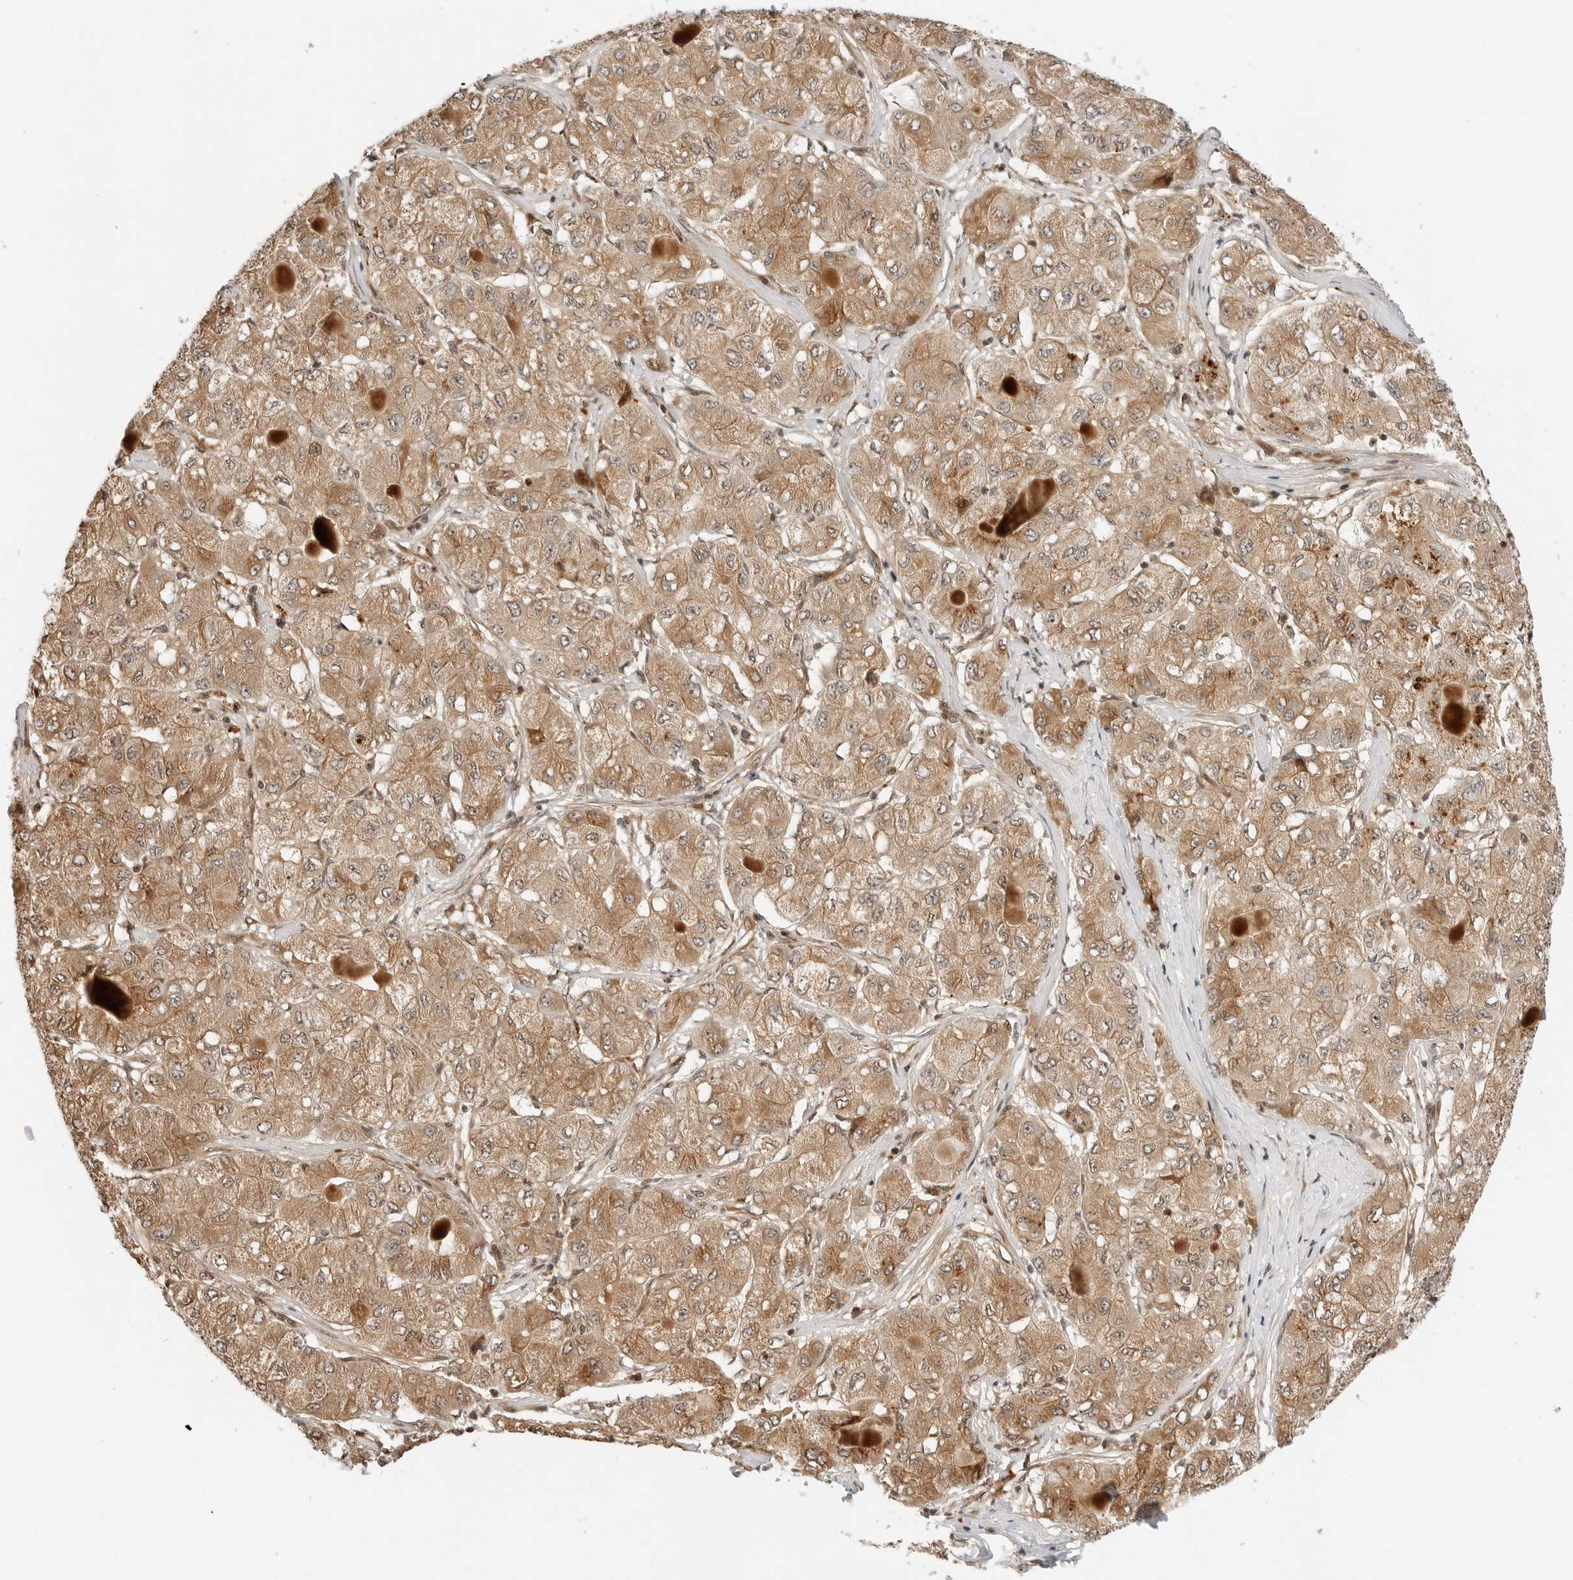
{"staining": {"intensity": "moderate", "quantity": ">75%", "location": "cytoplasmic/membranous"}, "tissue": "liver cancer", "cell_type": "Tumor cells", "image_type": "cancer", "snomed": [{"axis": "morphology", "description": "Carcinoma, Hepatocellular, NOS"}, {"axis": "topography", "description": "Liver"}], "caption": "Immunohistochemical staining of human liver cancer demonstrates medium levels of moderate cytoplasmic/membranous protein positivity in approximately >75% of tumor cells.", "gene": "GEM", "patient": {"sex": "male", "age": 80}}